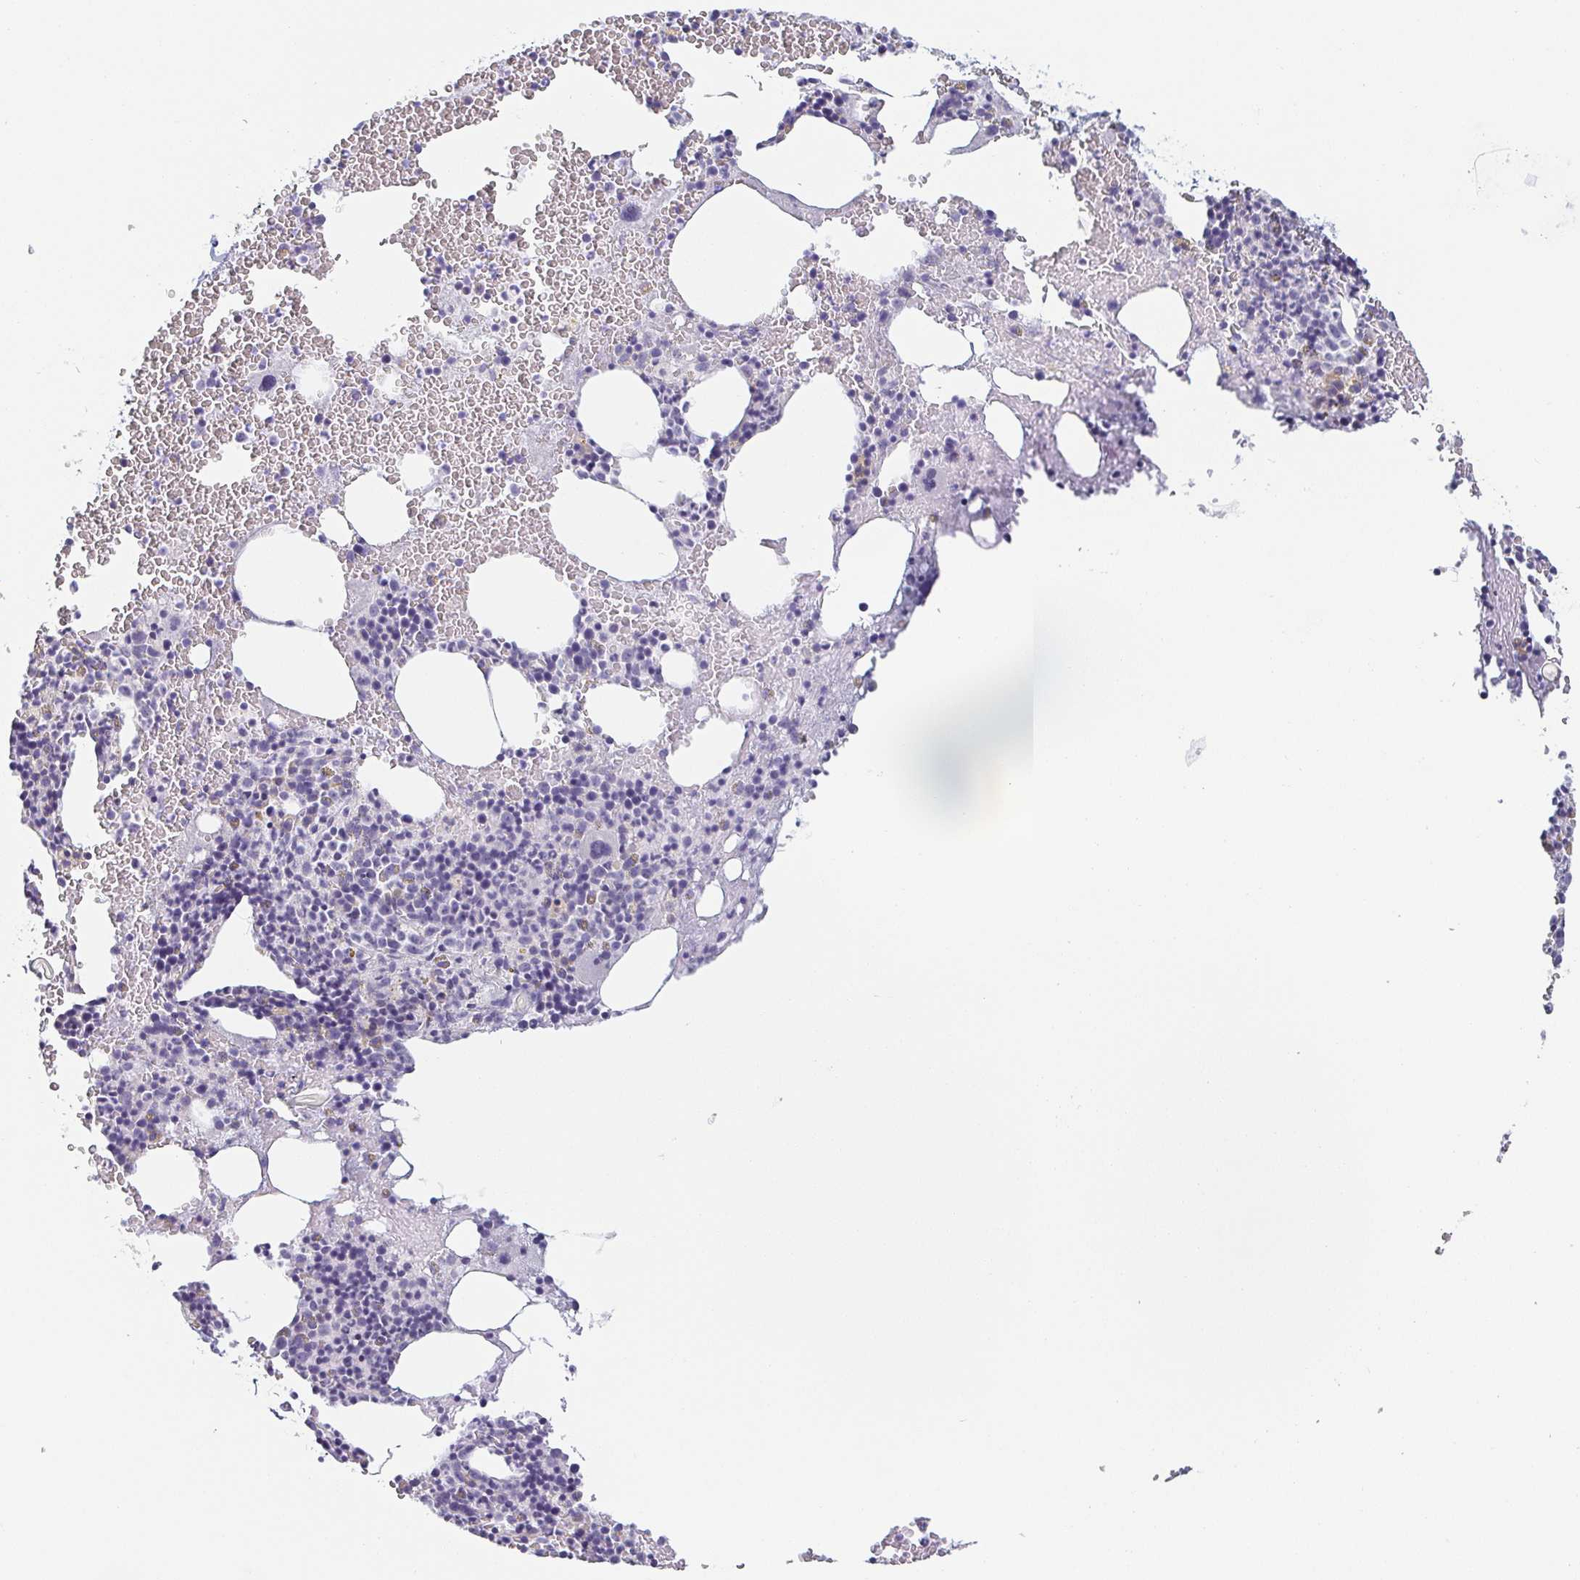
{"staining": {"intensity": "negative", "quantity": "none", "location": "none"}, "tissue": "bone marrow", "cell_type": "Hematopoietic cells", "image_type": "normal", "snomed": [{"axis": "morphology", "description": "Normal tissue, NOS"}, {"axis": "topography", "description": "Bone marrow"}], "caption": "The photomicrograph shows no staining of hematopoietic cells in normal bone marrow. The staining is performed using DAB brown chromogen with nuclei counter-stained in using hematoxylin.", "gene": "PRR27", "patient": {"sex": "male", "age": 47}}